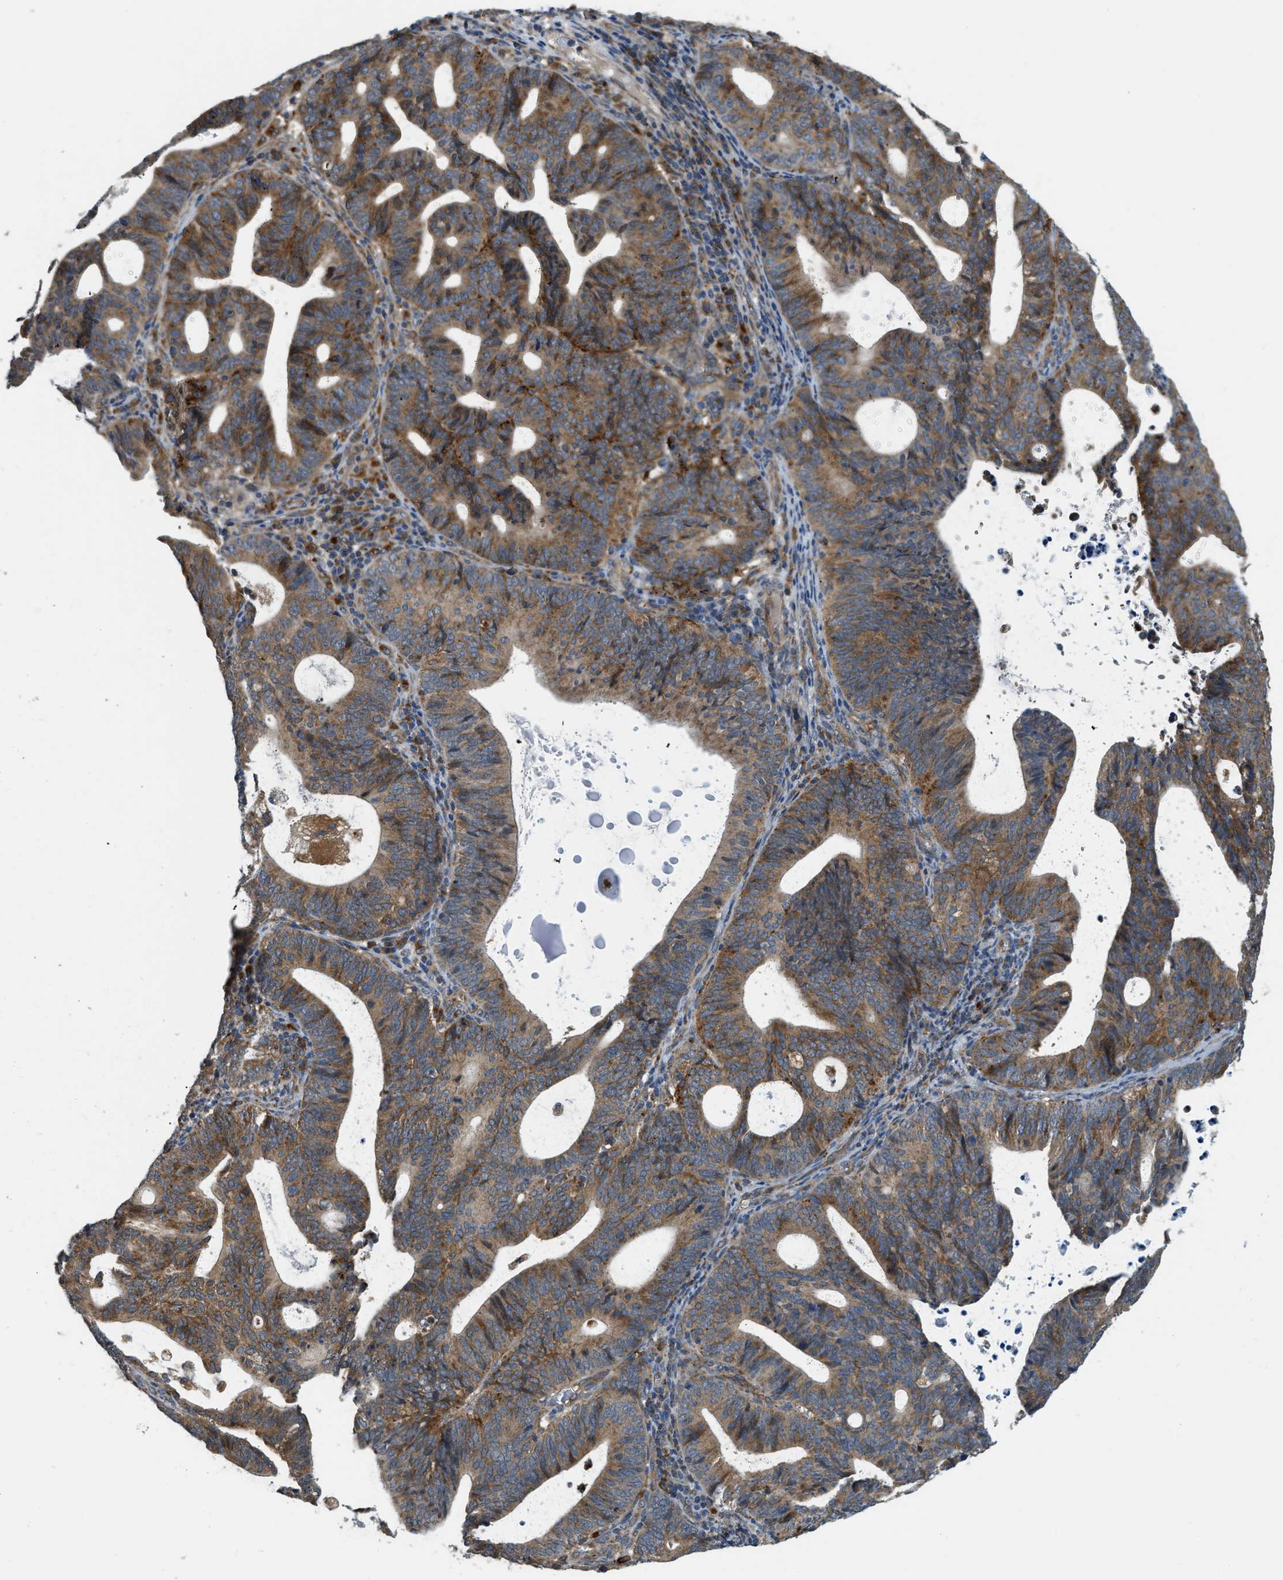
{"staining": {"intensity": "moderate", "quantity": ">75%", "location": "cytoplasmic/membranous"}, "tissue": "endometrial cancer", "cell_type": "Tumor cells", "image_type": "cancer", "snomed": [{"axis": "morphology", "description": "Adenocarcinoma, NOS"}, {"axis": "topography", "description": "Uterus"}], "caption": "Brown immunohistochemical staining in human adenocarcinoma (endometrial) exhibits moderate cytoplasmic/membranous positivity in about >75% of tumor cells.", "gene": "STARD3NL", "patient": {"sex": "female", "age": 83}}